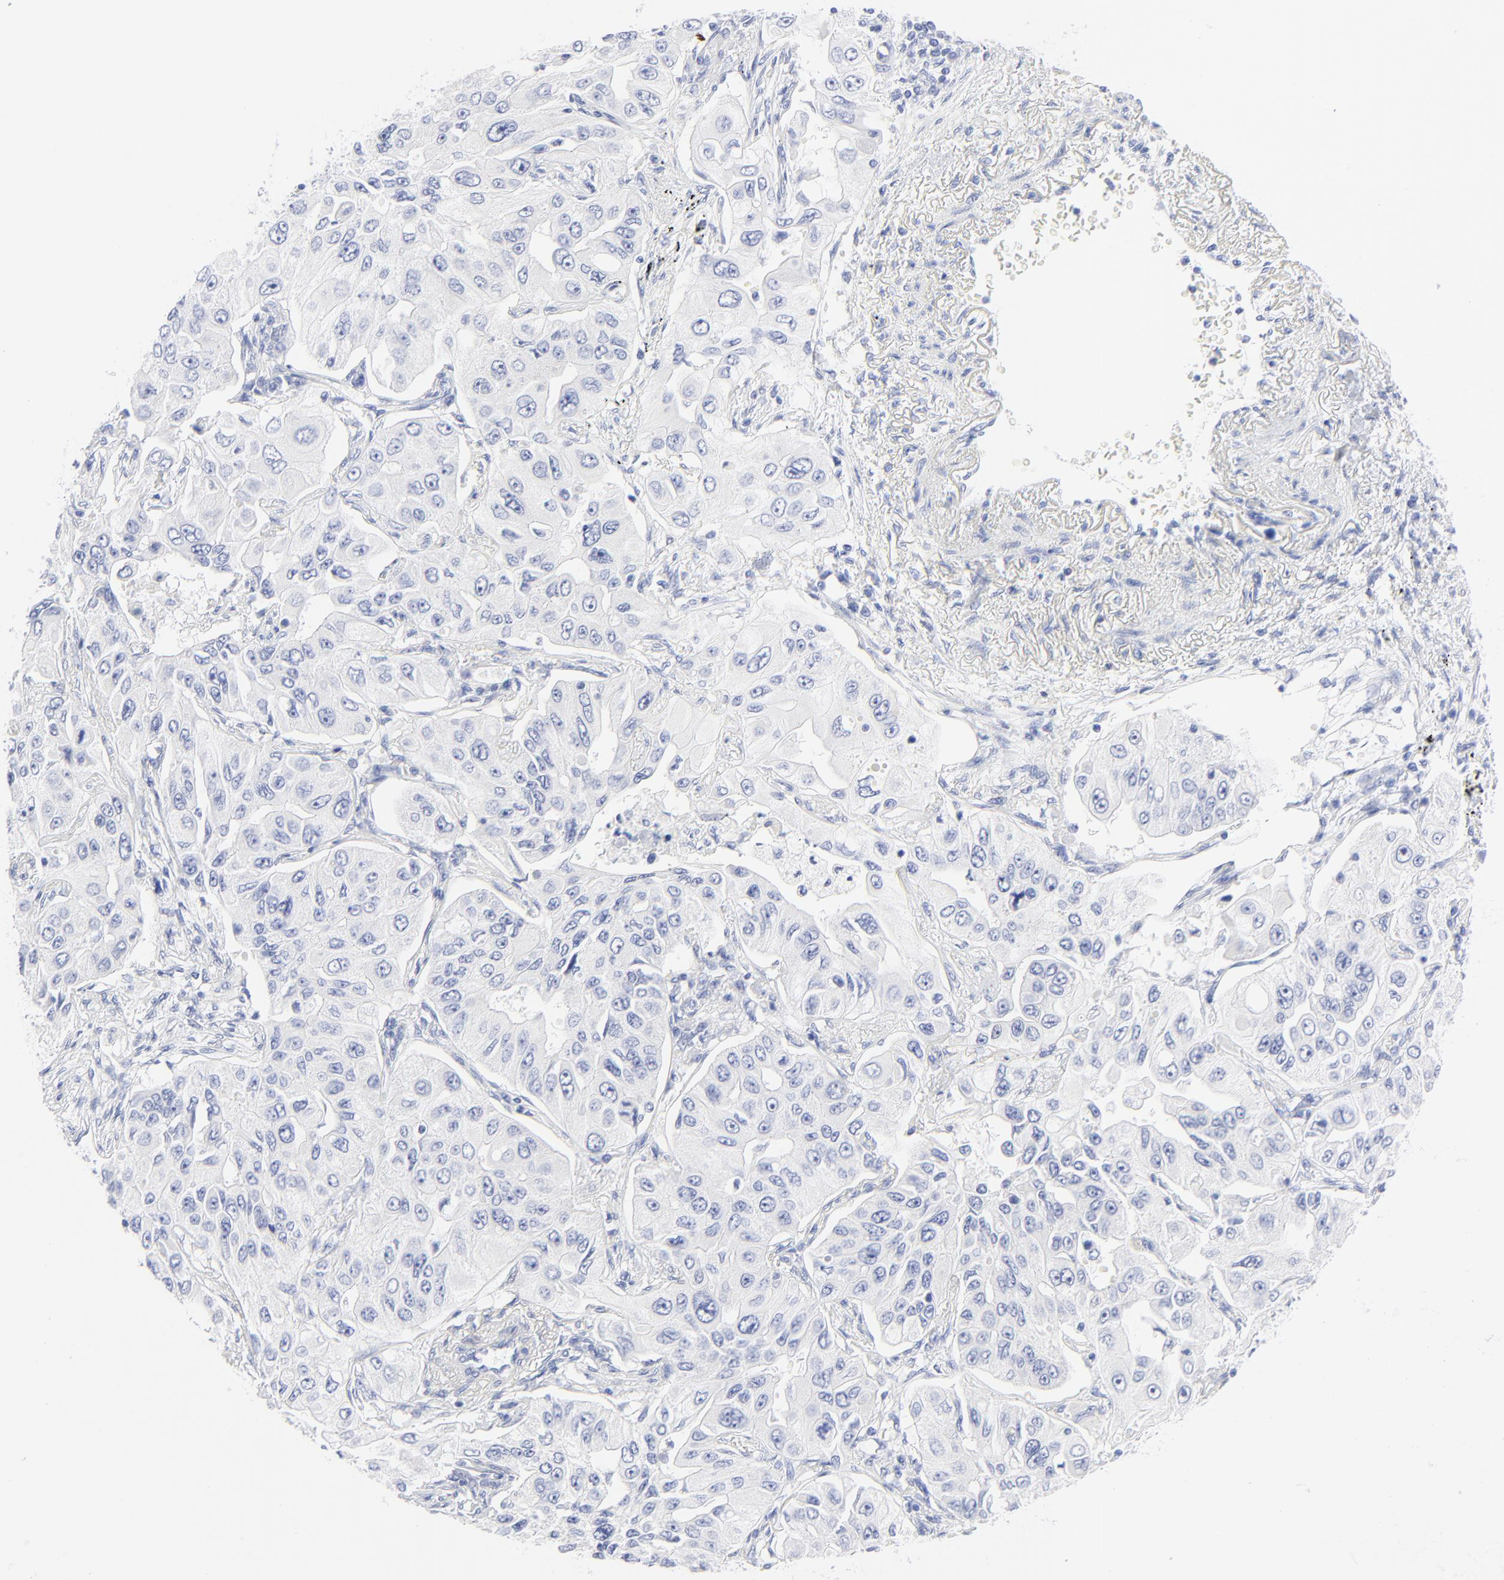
{"staining": {"intensity": "negative", "quantity": "none", "location": "none"}, "tissue": "lung cancer", "cell_type": "Tumor cells", "image_type": "cancer", "snomed": [{"axis": "morphology", "description": "Adenocarcinoma, NOS"}, {"axis": "topography", "description": "Lung"}], "caption": "This is an immunohistochemistry (IHC) image of lung cancer (adenocarcinoma). There is no staining in tumor cells.", "gene": "PSD3", "patient": {"sex": "male", "age": 84}}